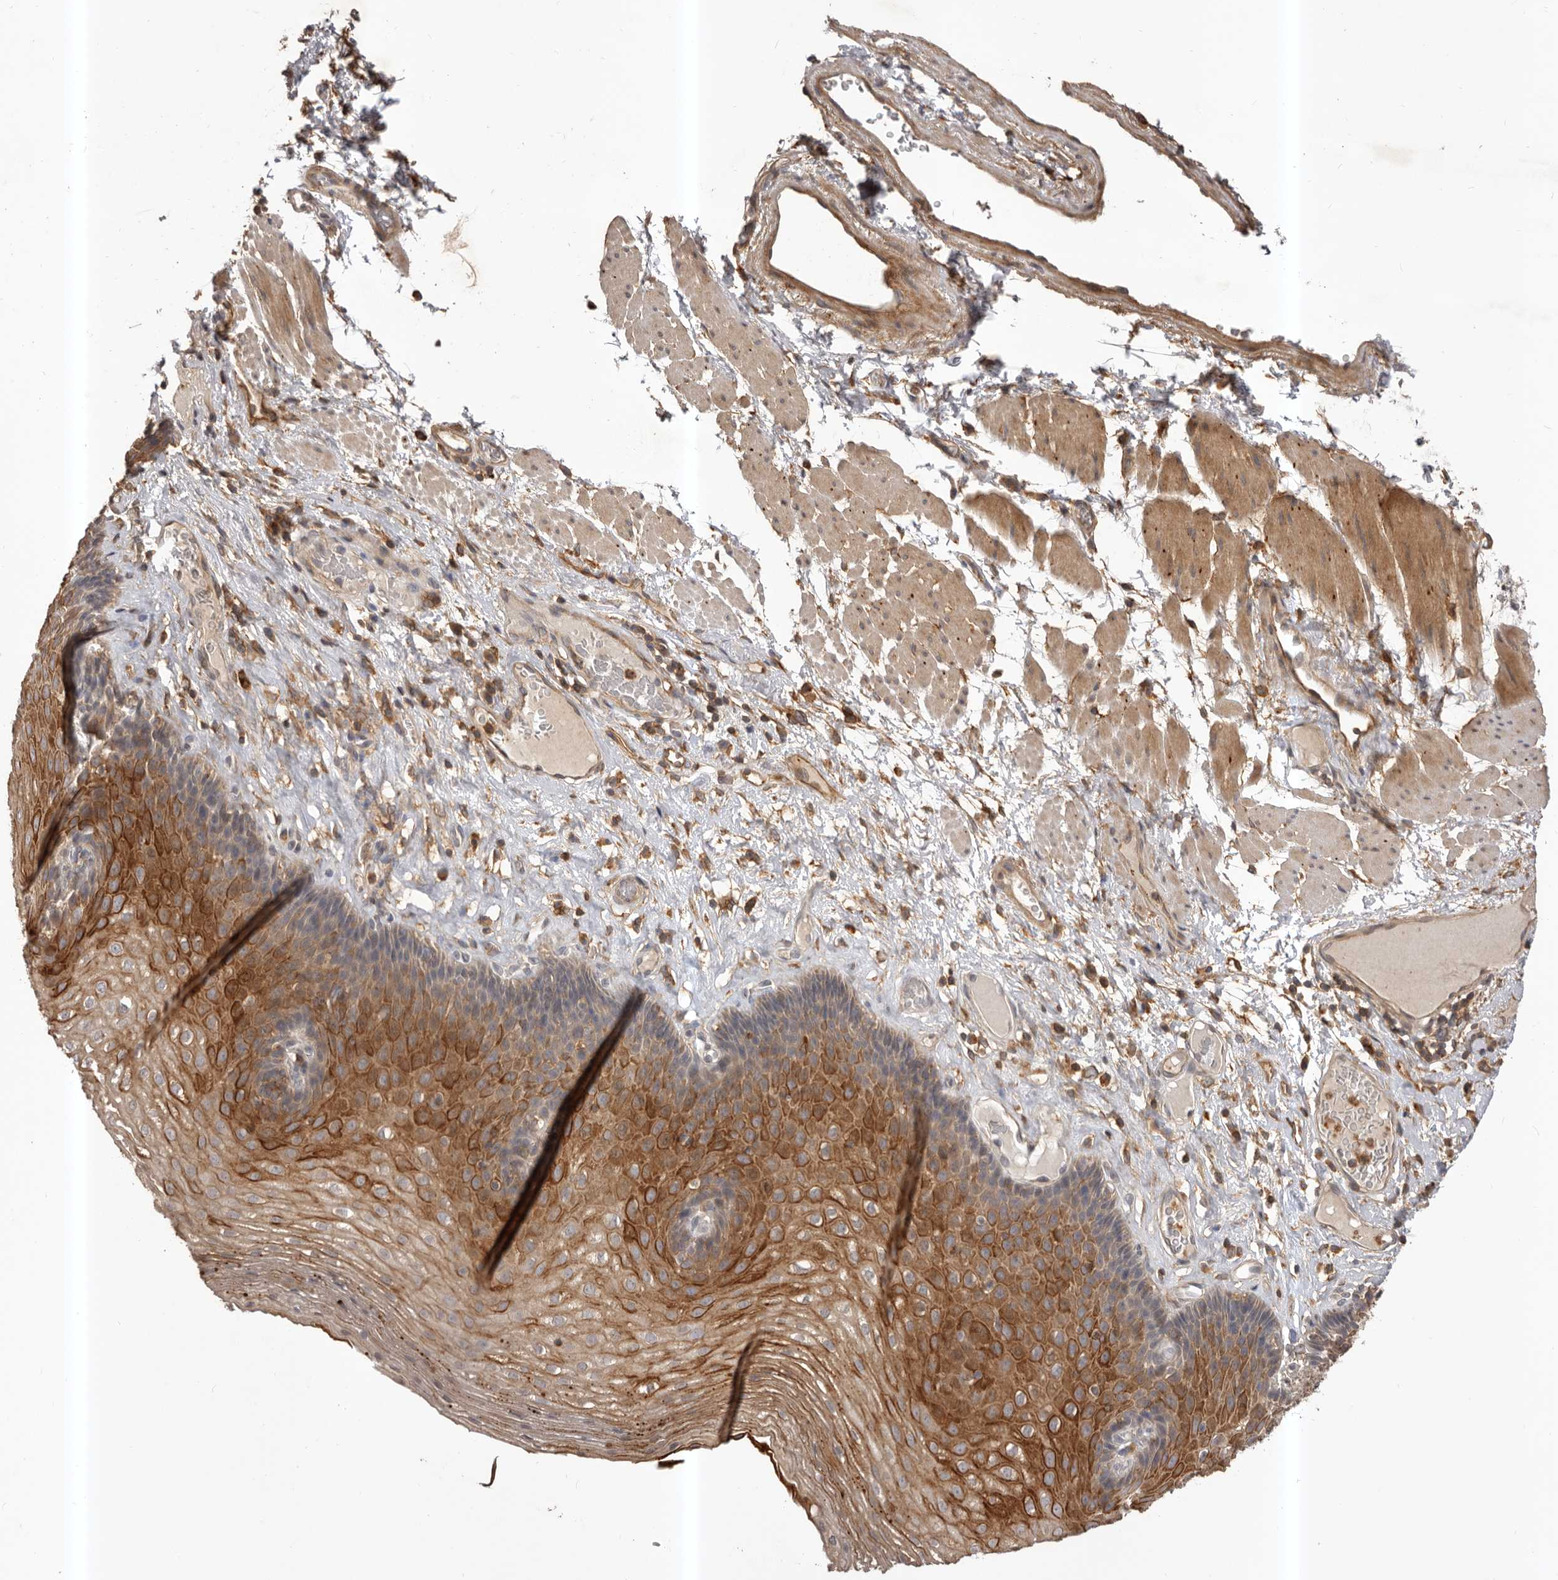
{"staining": {"intensity": "strong", "quantity": "25%-75%", "location": "cytoplasmic/membranous"}, "tissue": "esophagus", "cell_type": "Squamous epithelial cells", "image_type": "normal", "snomed": [{"axis": "morphology", "description": "Normal tissue, NOS"}, {"axis": "topography", "description": "Esophagus"}], "caption": "Benign esophagus shows strong cytoplasmic/membranous expression in approximately 25%-75% of squamous epithelial cells Using DAB (3,3'-diaminobenzidine) (brown) and hematoxylin (blue) stains, captured at high magnification using brightfield microscopy..", "gene": "GLIPR2", "patient": {"sex": "female", "age": 66}}